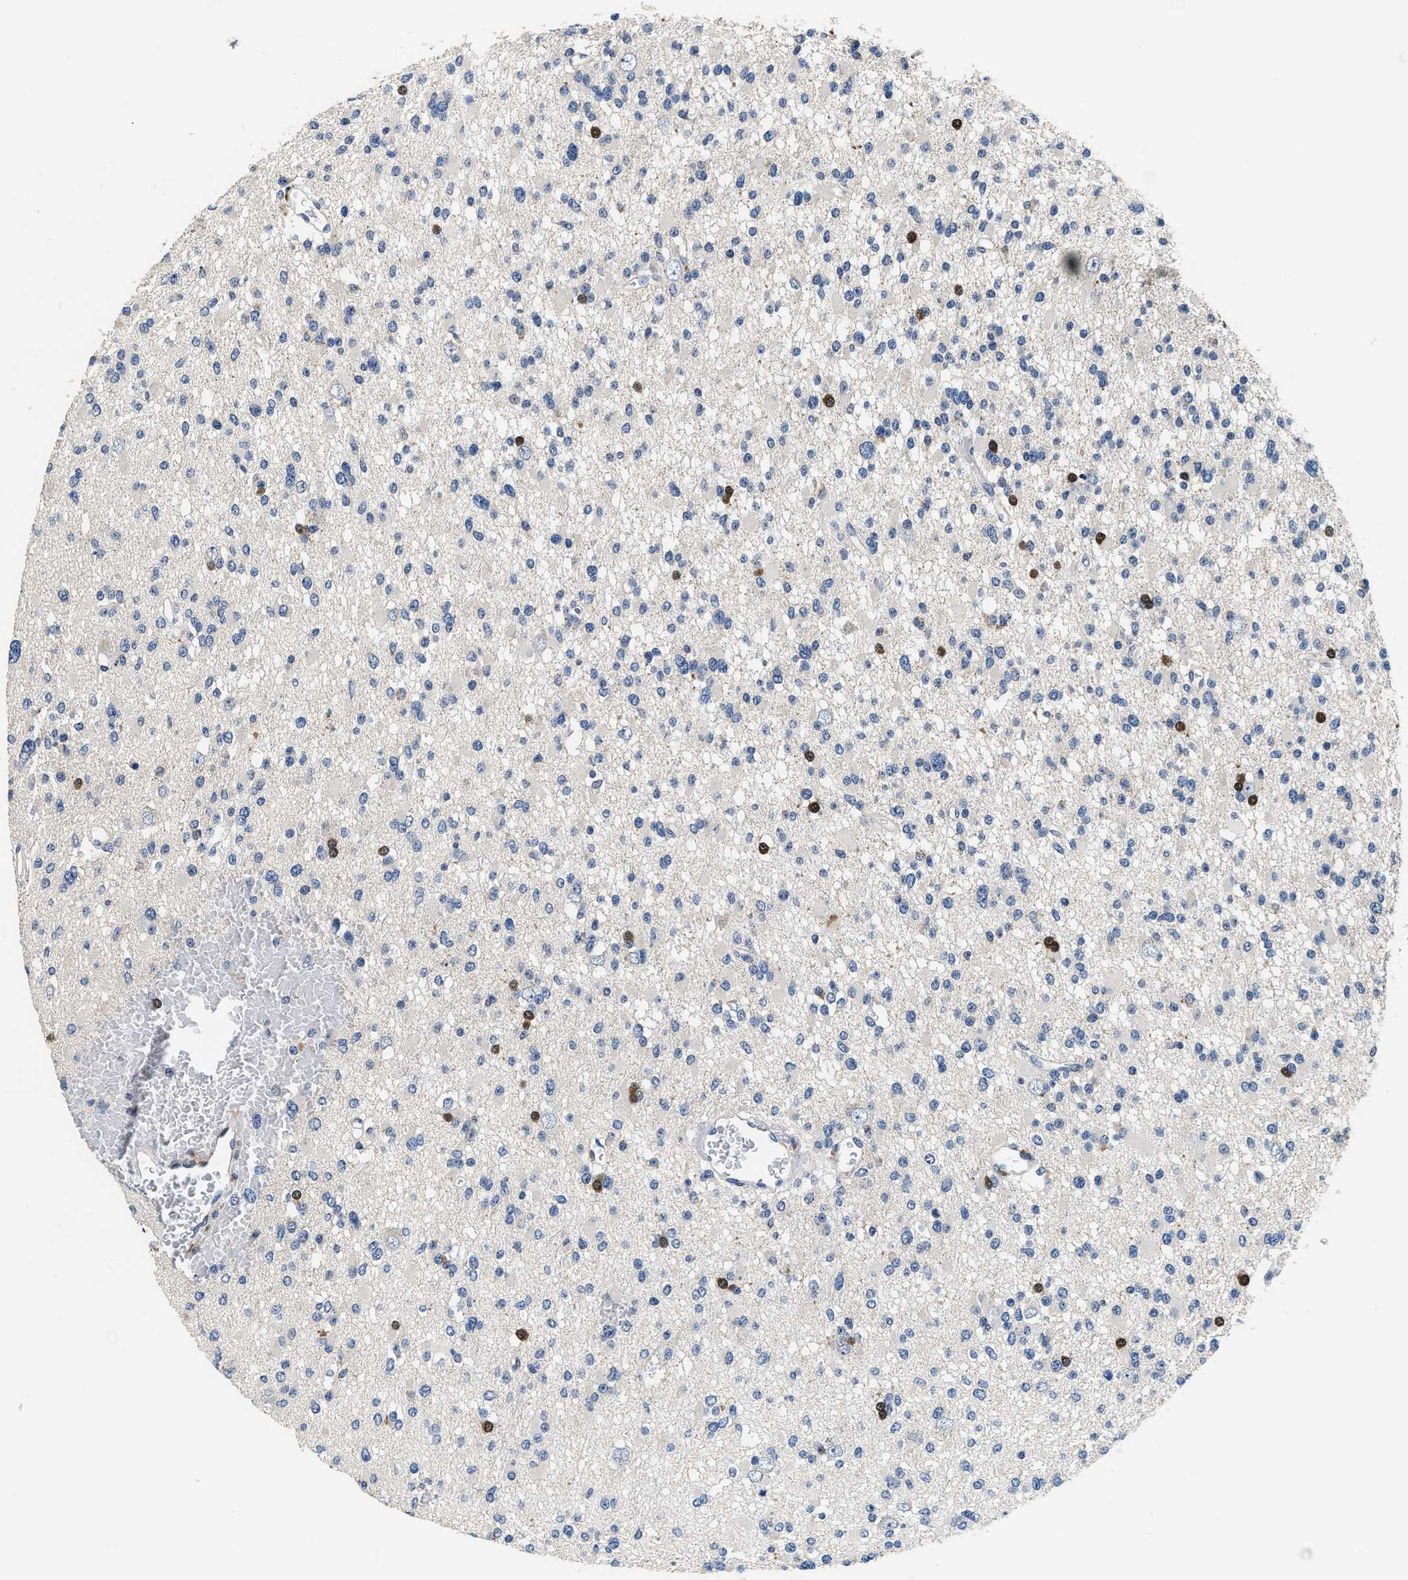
{"staining": {"intensity": "strong", "quantity": "<25%", "location": "nuclear"}, "tissue": "glioma", "cell_type": "Tumor cells", "image_type": "cancer", "snomed": [{"axis": "morphology", "description": "Glioma, malignant, Low grade"}, {"axis": "topography", "description": "Brain"}], "caption": "IHC of malignant low-grade glioma demonstrates medium levels of strong nuclear staining in approximately <25% of tumor cells.", "gene": "ANKIB1", "patient": {"sex": "female", "age": 22}}